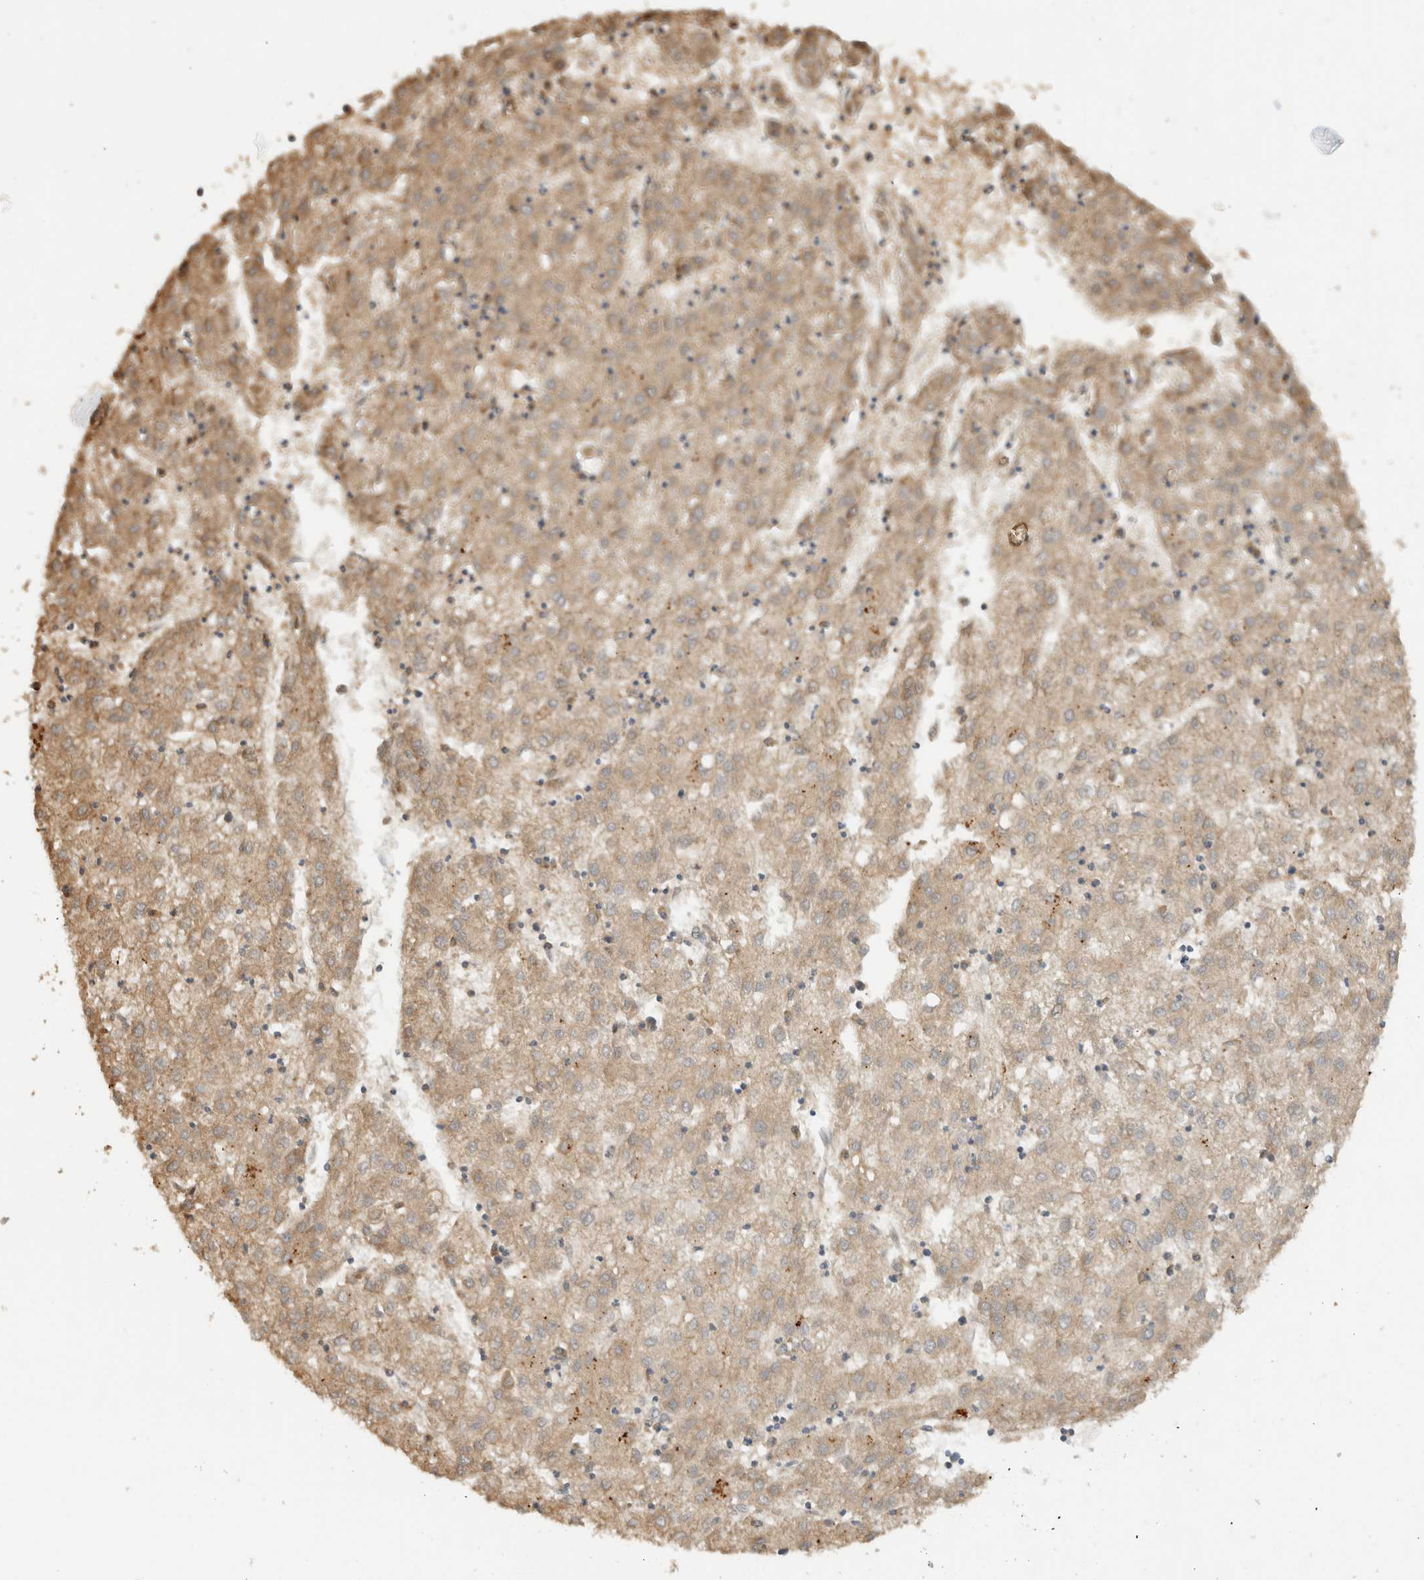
{"staining": {"intensity": "weak", "quantity": ">75%", "location": "cytoplasmic/membranous"}, "tissue": "liver cancer", "cell_type": "Tumor cells", "image_type": "cancer", "snomed": [{"axis": "morphology", "description": "Carcinoma, Hepatocellular, NOS"}, {"axis": "topography", "description": "Liver"}], "caption": "Immunohistochemical staining of liver cancer shows low levels of weak cytoplasmic/membranous protein staining in approximately >75% of tumor cells. The staining was performed using DAB, with brown indicating positive protein expression. Nuclei are stained blue with hematoxylin.", "gene": "CA13", "patient": {"sex": "male", "age": 72}}